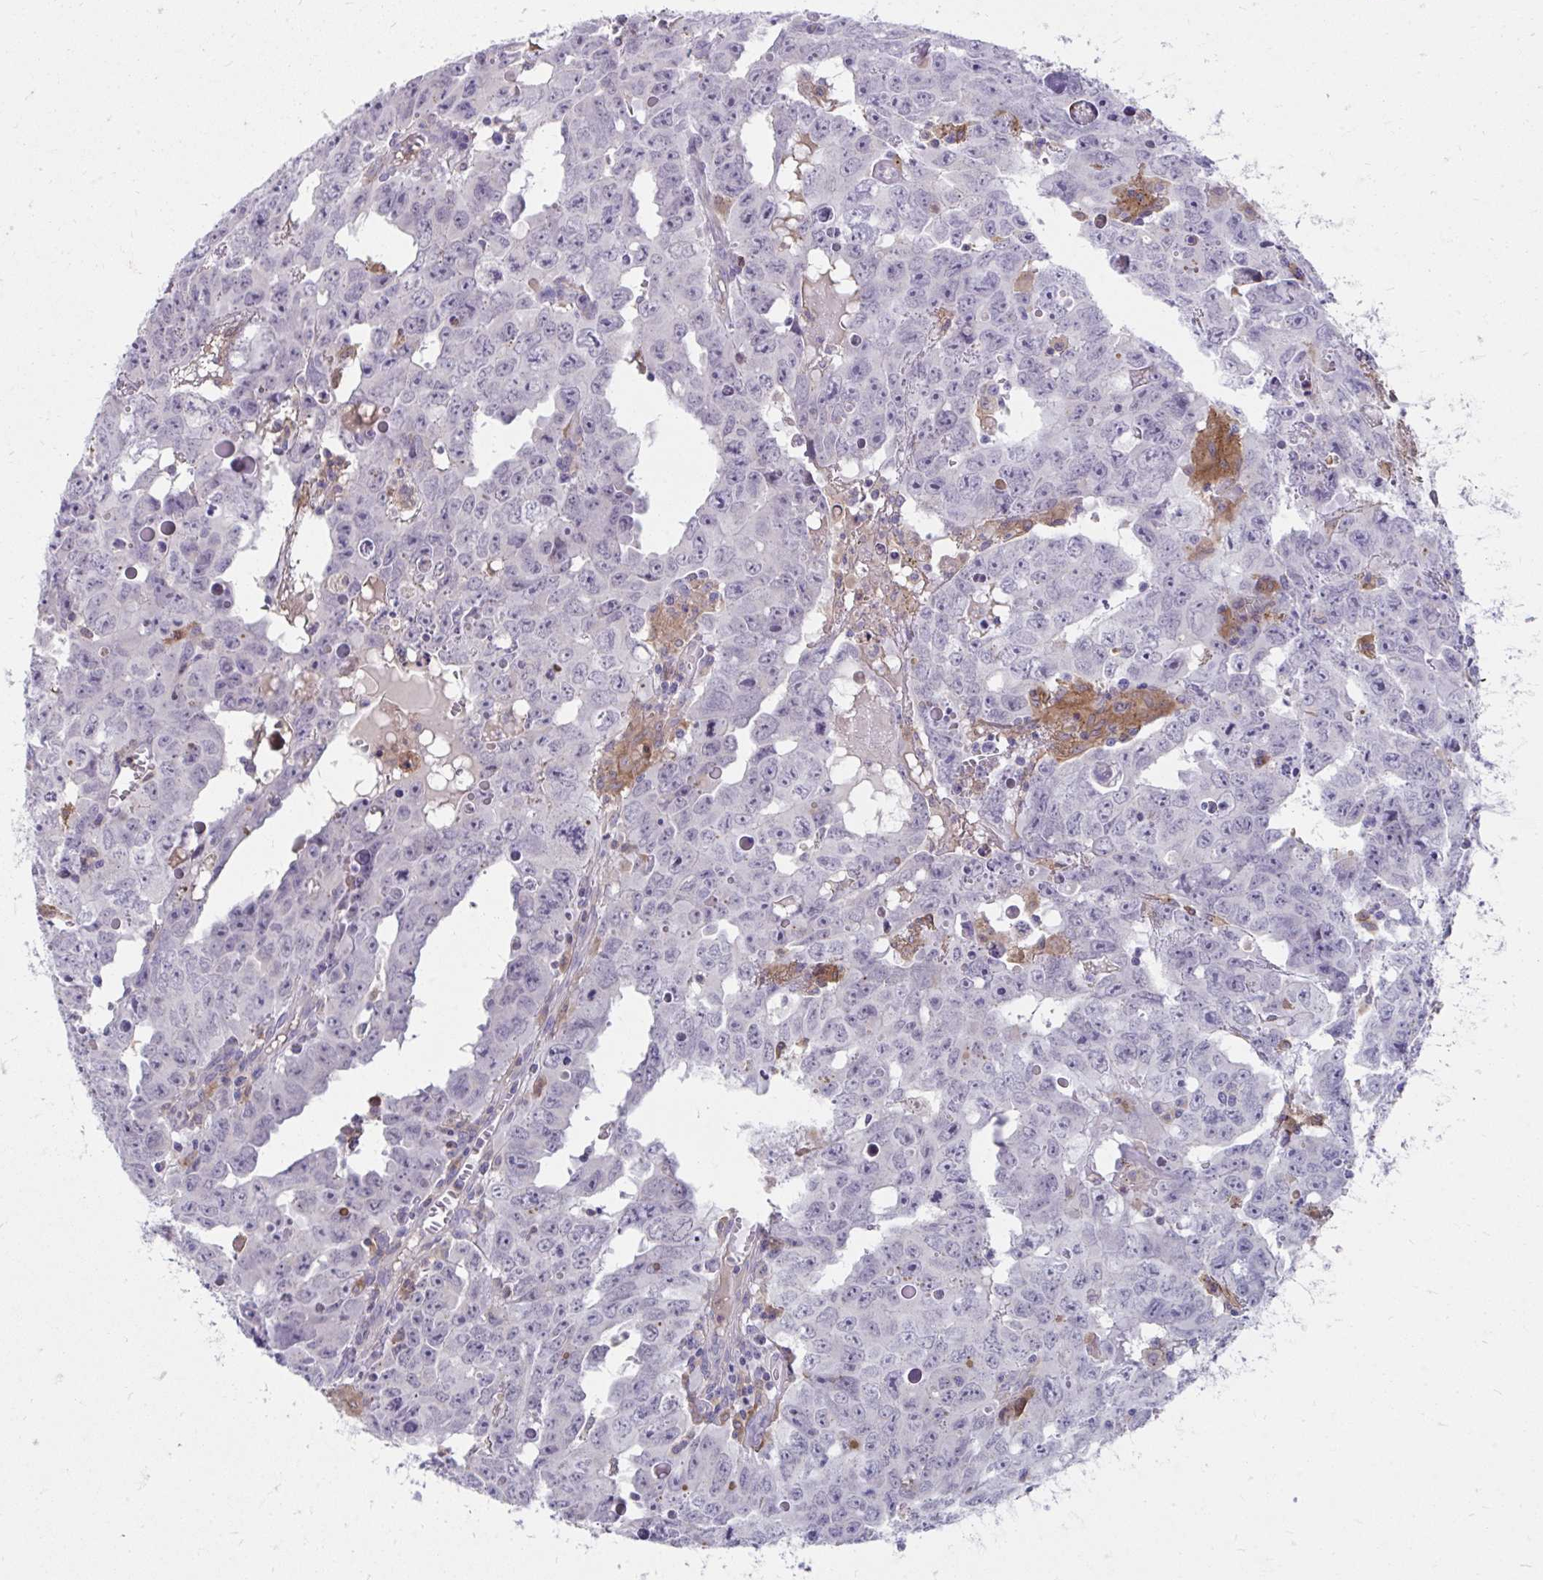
{"staining": {"intensity": "negative", "quantity": "none", "location": "none"}, "tissue": "testis cancer", "cell_type": "Tumor cells", "image_type": "cancer", "snomed": [{"axis": "morphology", "description": "Carcinoma, Embryonal, NOS"}, {"axis": "topography", "description": "Testis"}], "caption": "DAB (3,3'-diaminobenzidine) immunohistochemical staining of human embryonal carcinoma (testis) displays no significant expression in tumor cells. (Brightfield microscopy of DAB (3,3'-diaminobenzidine) immunohistochemistry (IHC) at high magnification).", "gene": "SLAMF7", "patient": {"sex": "male", "age": 22}}